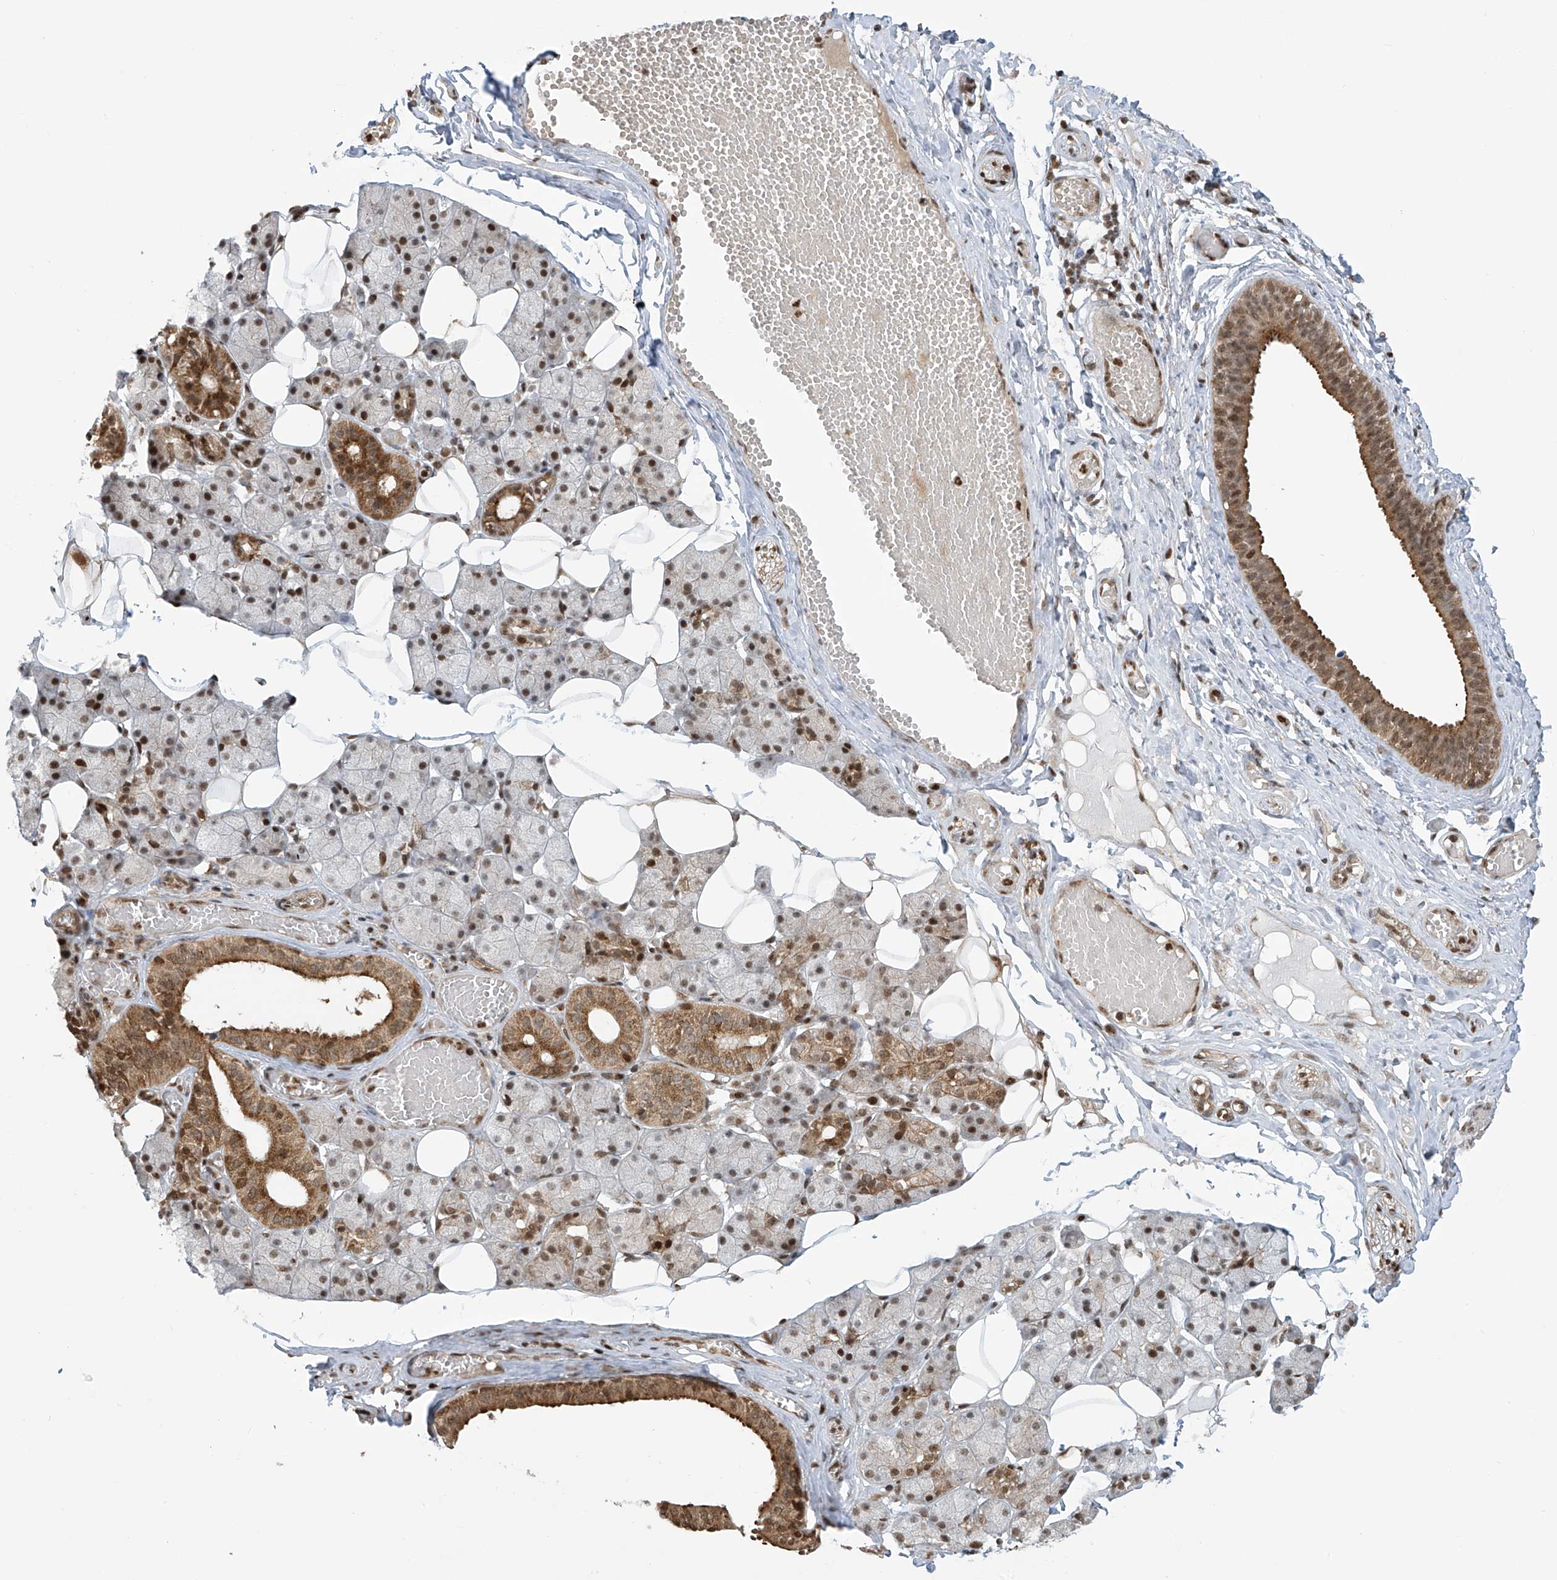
{"staining": {"intensity": "moderate", "quantity": ">75%", "location": "cytoplasmic/membranous,nuclear"}, "tissue": "salivary gland", "cell_type": "Glandular cells", "image_type": "normal", "snomed": [{"axis": "morphology", "description": "Normal tissue, NOS"}, {"axis": "topography", "description": "Salivary gland"}], "caption": "IHC photomicrograph of unremarkable salivary gland stained for a protein (brown), which reveals medium levels of moderate cytoplasmic/membranous,nuclear expression in about >75% of glandular cells.", "gene": "VMP1", "patient": {"sex": "female", "age": 33}}